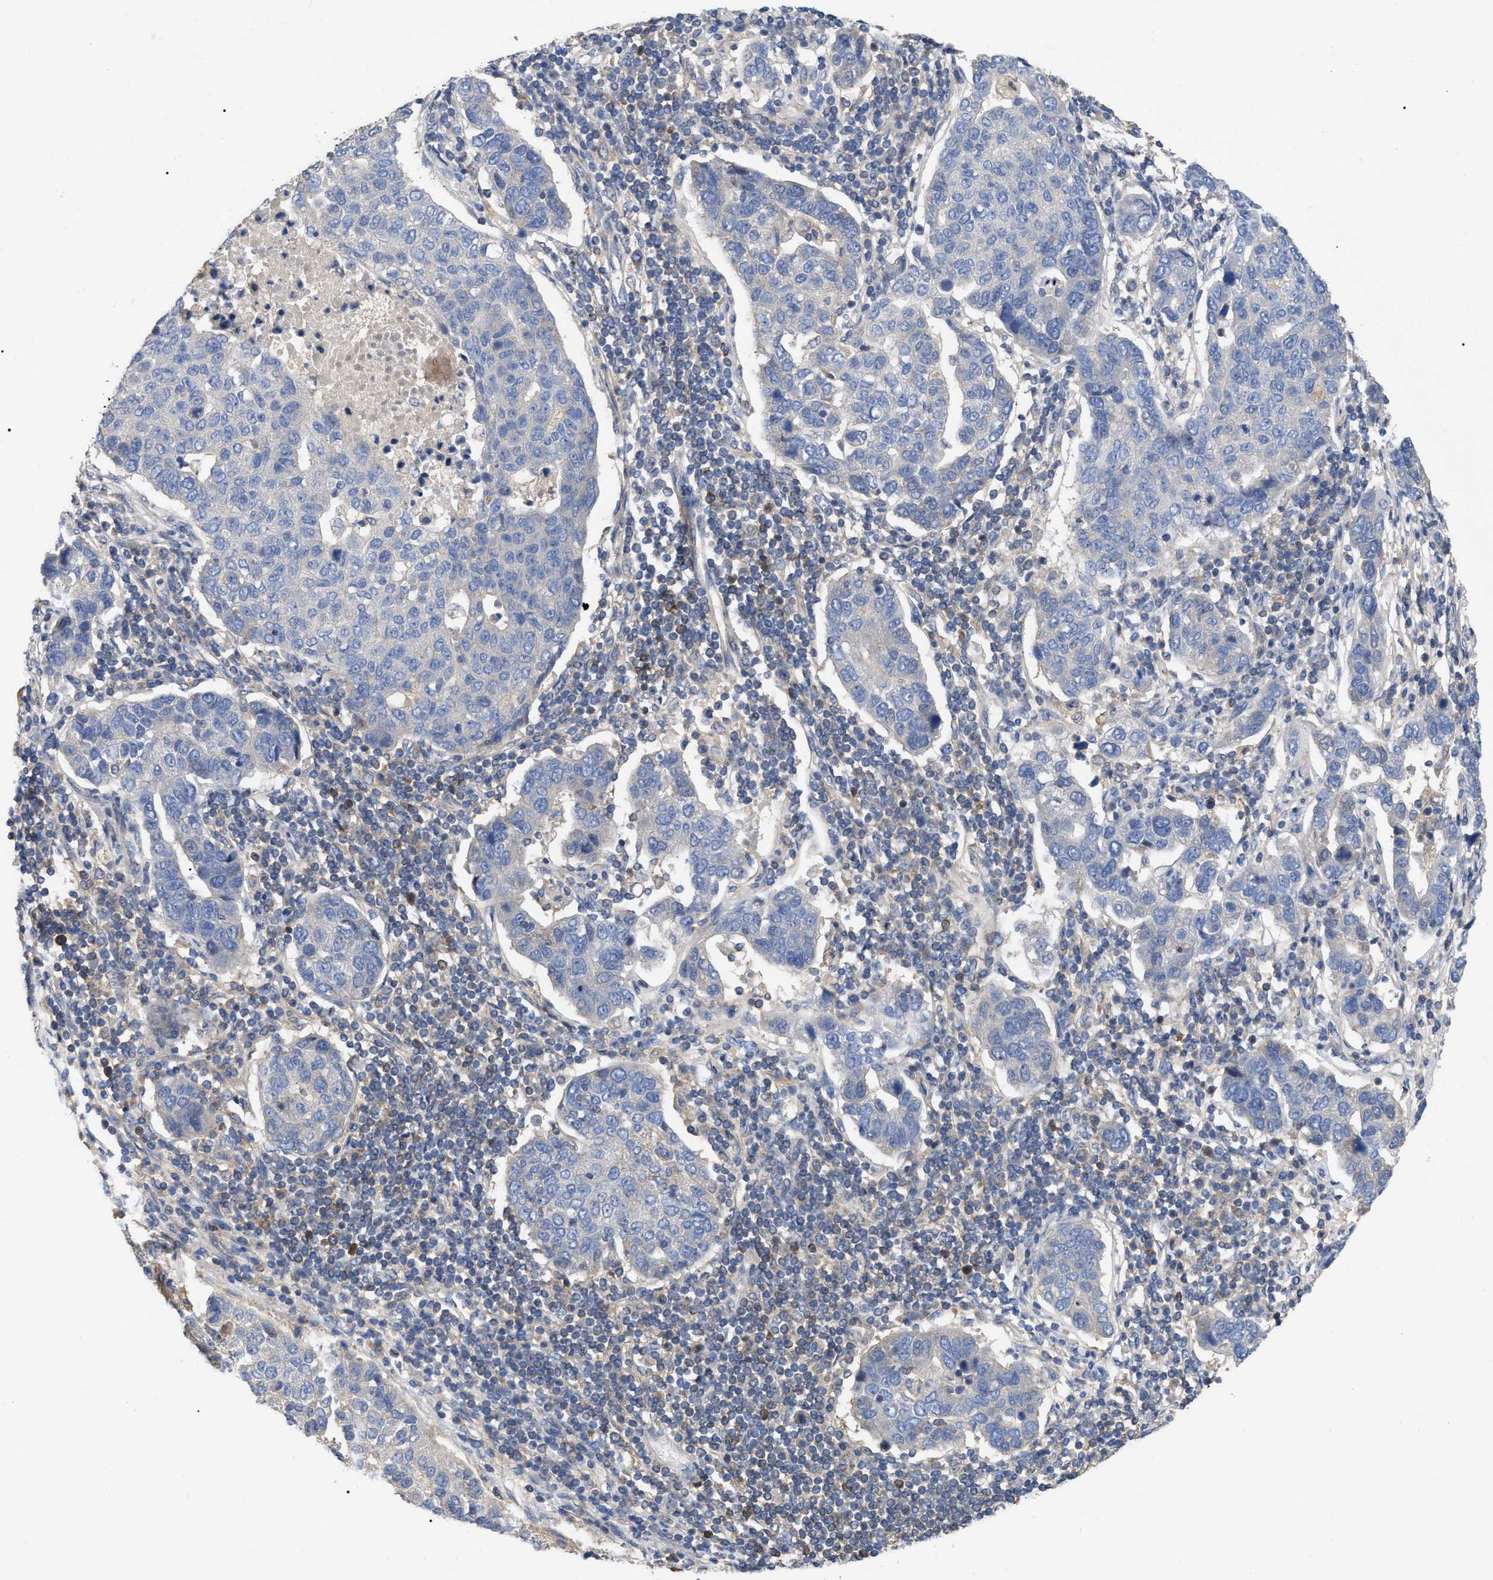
{"staining": {"intensity": "negative", "quantity": "none", "location": "none"}, "tissue": "pancreatic cancer", "cell_type": "Tumor cells", "image_type": "cancer", "snomed": [{"axis": "morphology", "description": "Adenocarcinoma, NOS"}, {"axis": "topography", "description": "Pancreas"}], "caption": "Protein analysis of pancreatic adenocarcinoma reveals no significant expression in tumor cells. The staining is performed using DAB (3,3'-diaminobenzidine) brown chromogen with nuclei counter-stained in using hematoxylin.", "gene": "RAP1GDS1", "patient": {"sex": "female", "age": 61}}